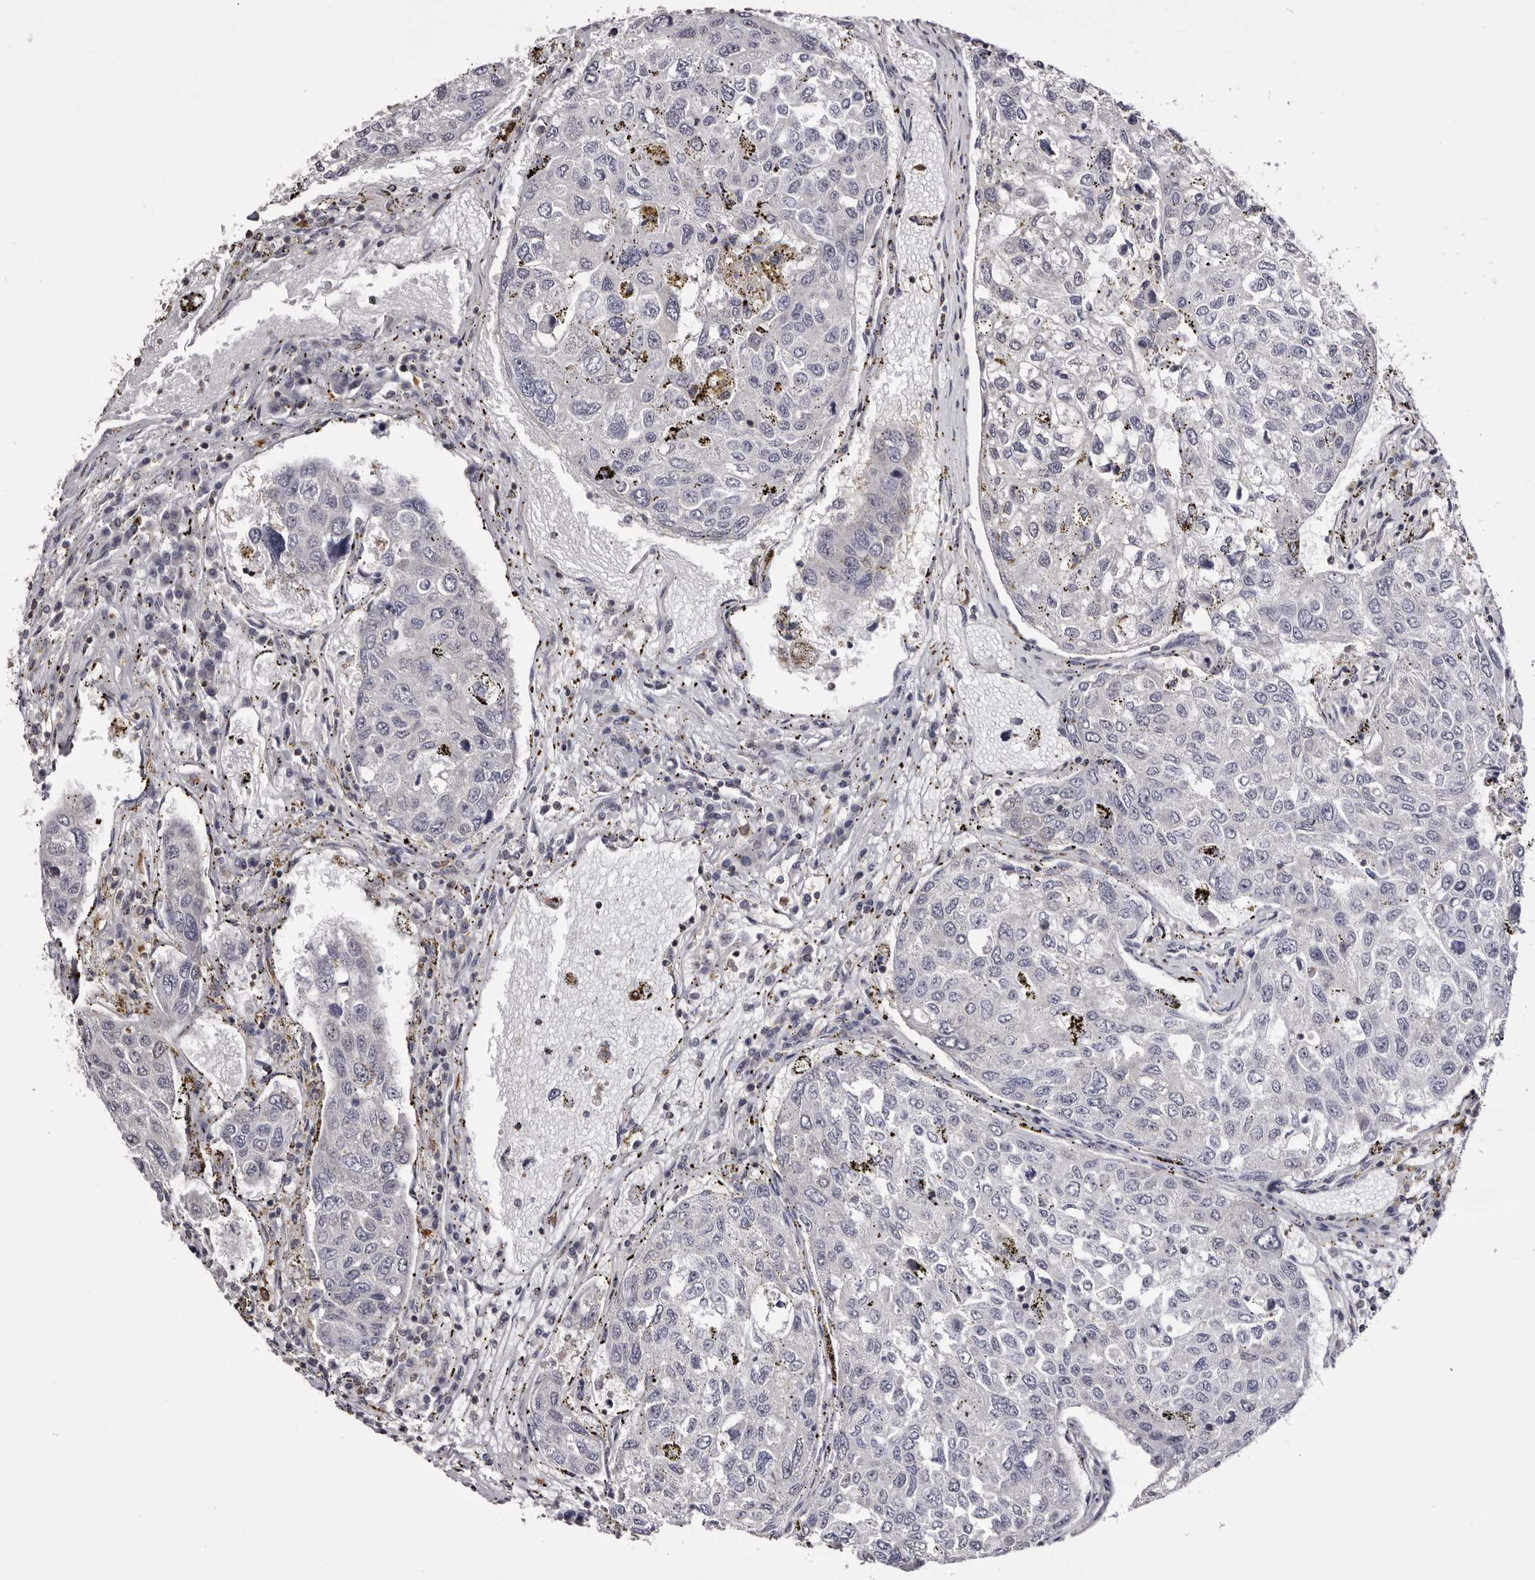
{"staining": {"intensity": "negative", "quantity": "none", "location": "none"}, "tissue": "urothelial cancer", "cell_type": "Tumor cells", "image_type": "cancer", "snomed": [{"axis": "morphology", "description": "Urothelial carcinoma, High grade"}, {"axis": "topography", "description": "Lymph node"}, {"axis": "topography", "description": "Urinary bladder"}], "caption": "There is no significant positivity in tumor cells of urothelial cancer.", "gene": "TNNI1", "patient": {"sex": "male", "age": 51}}